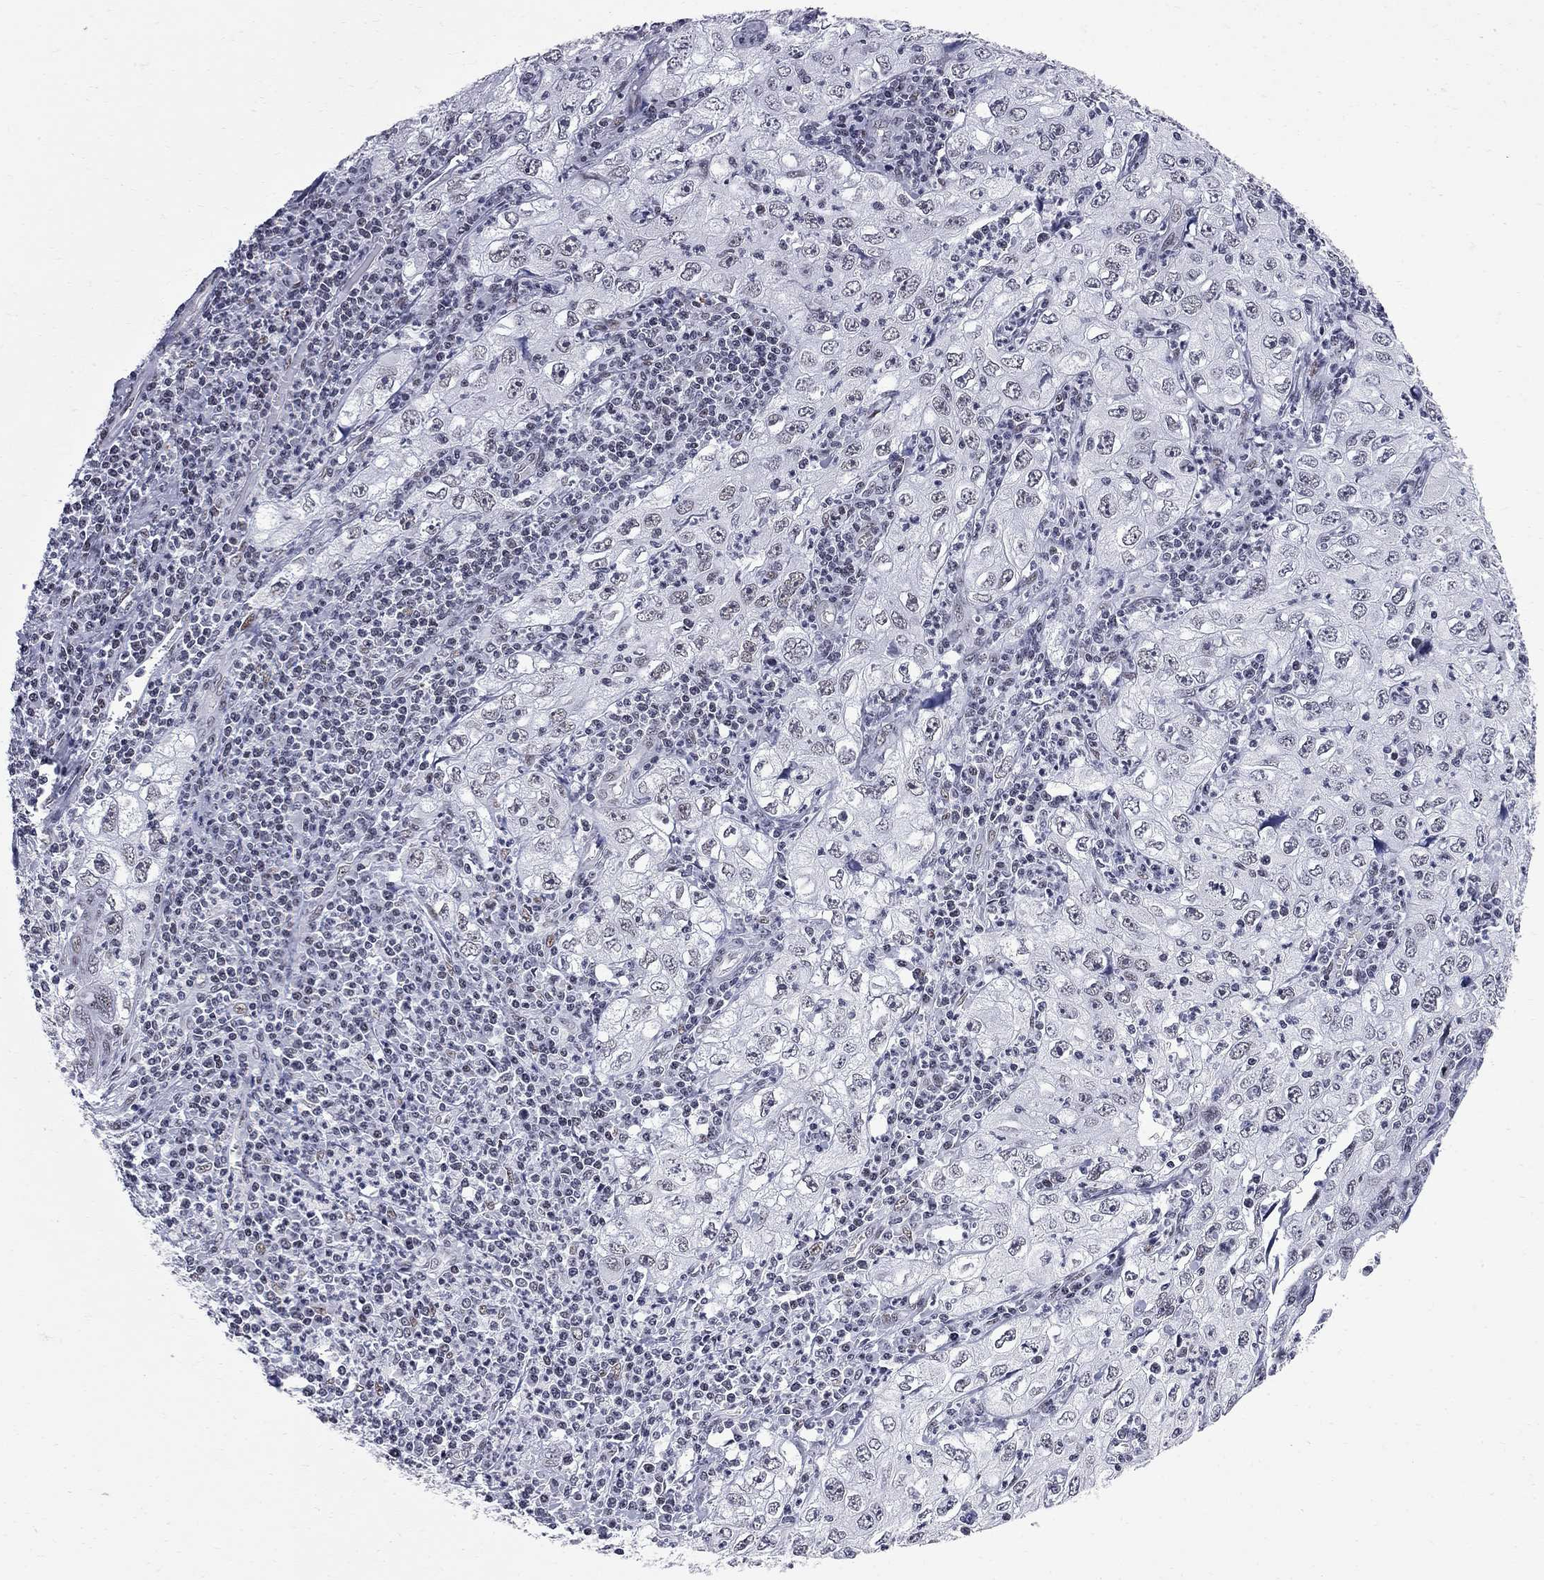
{"staining": {"intensity": "negative", "quantity": "none", "location": "none"}, "tissue": "cervical cancer", "cell_type": "Tumor cells", "image_type": "cancer", "snomed": [{"axis": "morphology", "description": "Squamous cell carcinoma, NOS"}, {"axis": "topography", "description": "Cervix"}], "caption": "Protein analysis of squamous cell carcinoma (cervical) displays no significant positivity in tumor cells.", "gene": "ZBTB47", "patient": {"sex": "female", "age": 24}}